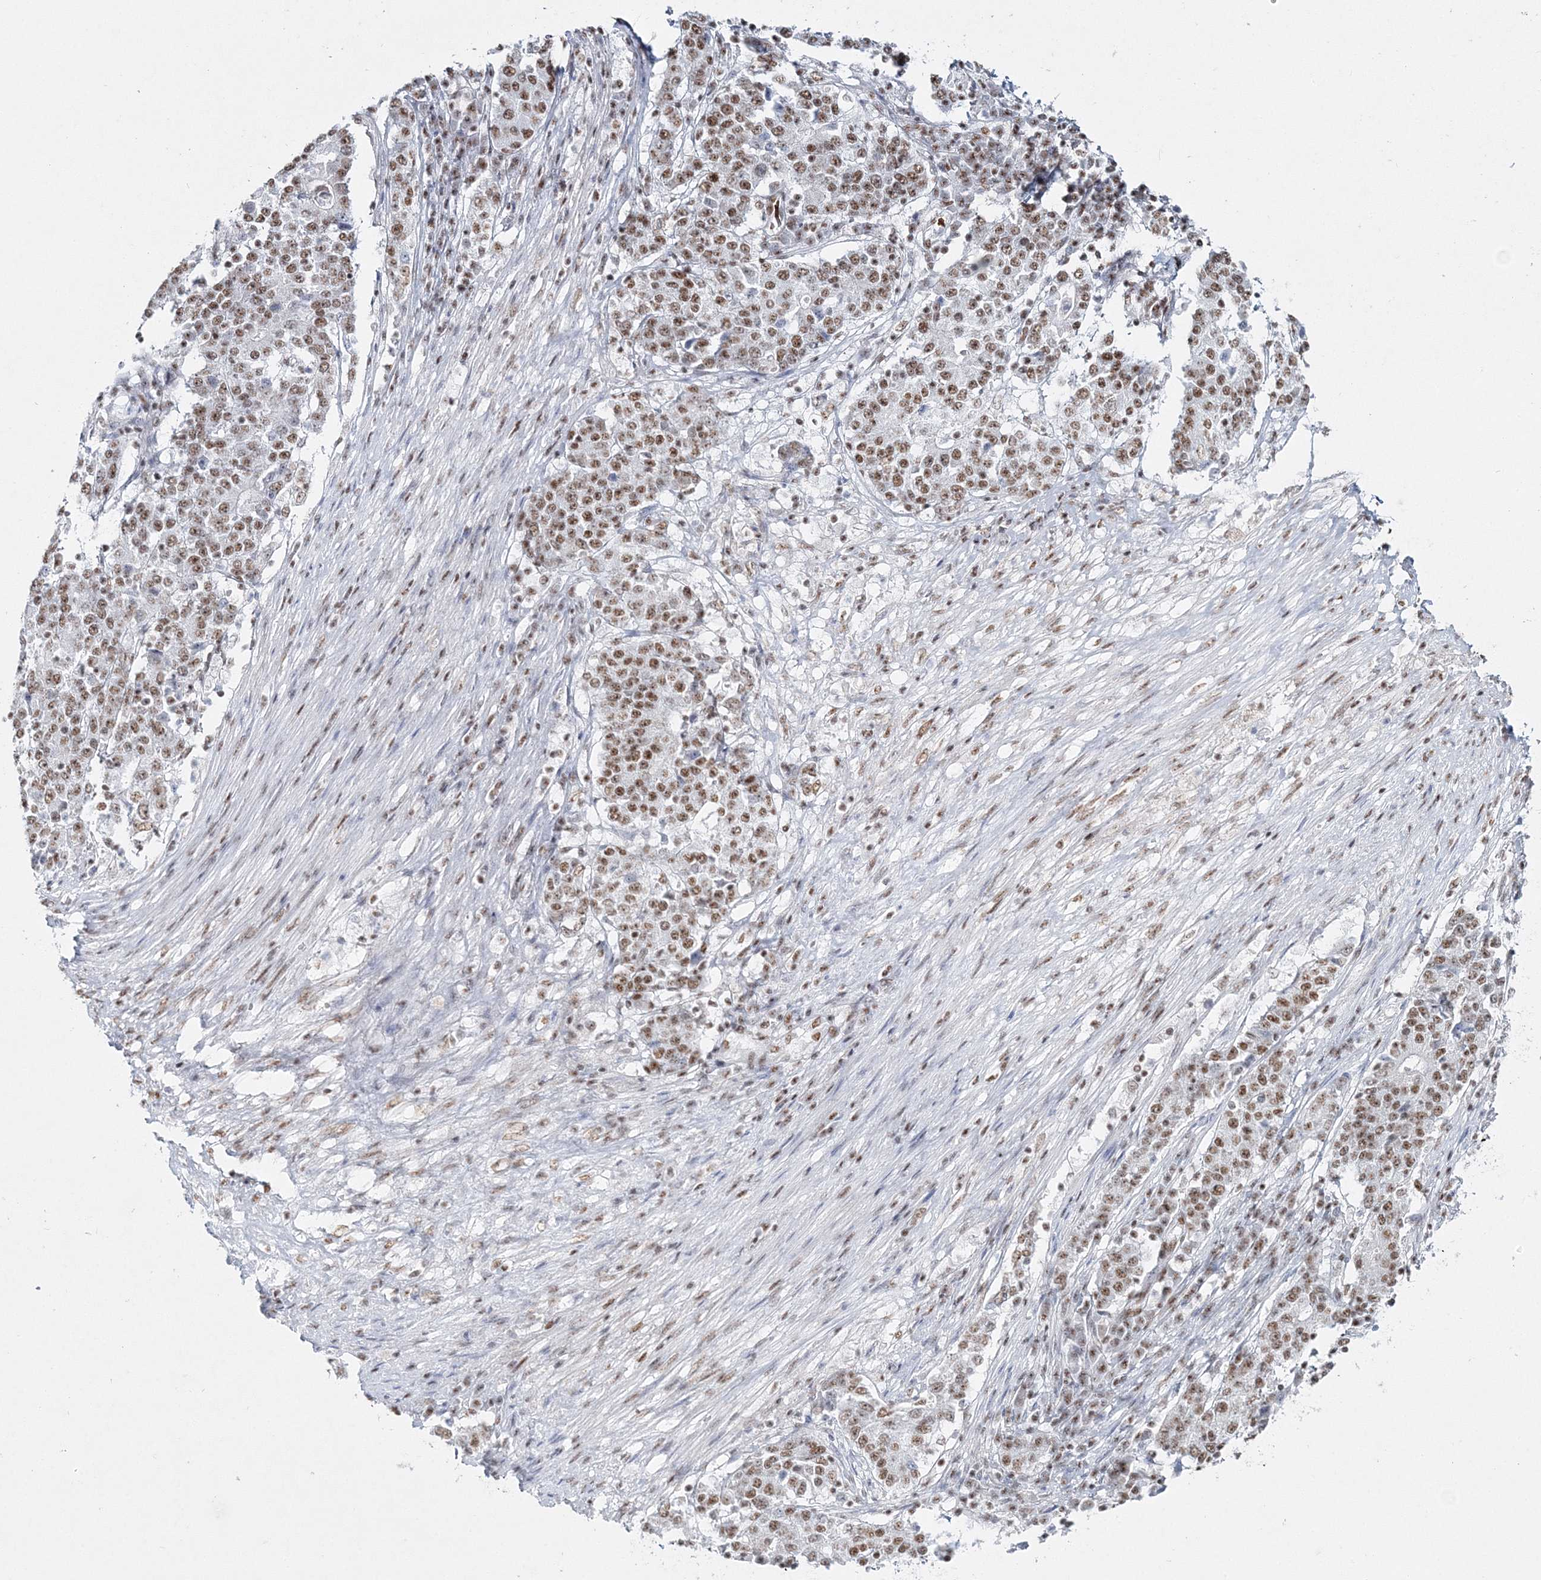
{"staining": {"intensity": "moderate", "quantity": ">75%", "location": "nuclear"}, "tissue": "stomach cancer", "cell_type": "Tumor cells", "image_type": "cancer", "snomed": [{"axis": "morphology", "description": "Adenocarcinoma, NOS"}, {"axis": "topography", "description": "Stomach"}], "caption": "This is a photomicrograph of immunohistochemistry (IHC) staining of stomach adenocarcinoma, which shows moderate positivity in the nuclear of tumor cells.", "gene": "QRICH1", "patient": {"sex": "male", "age": 59}}